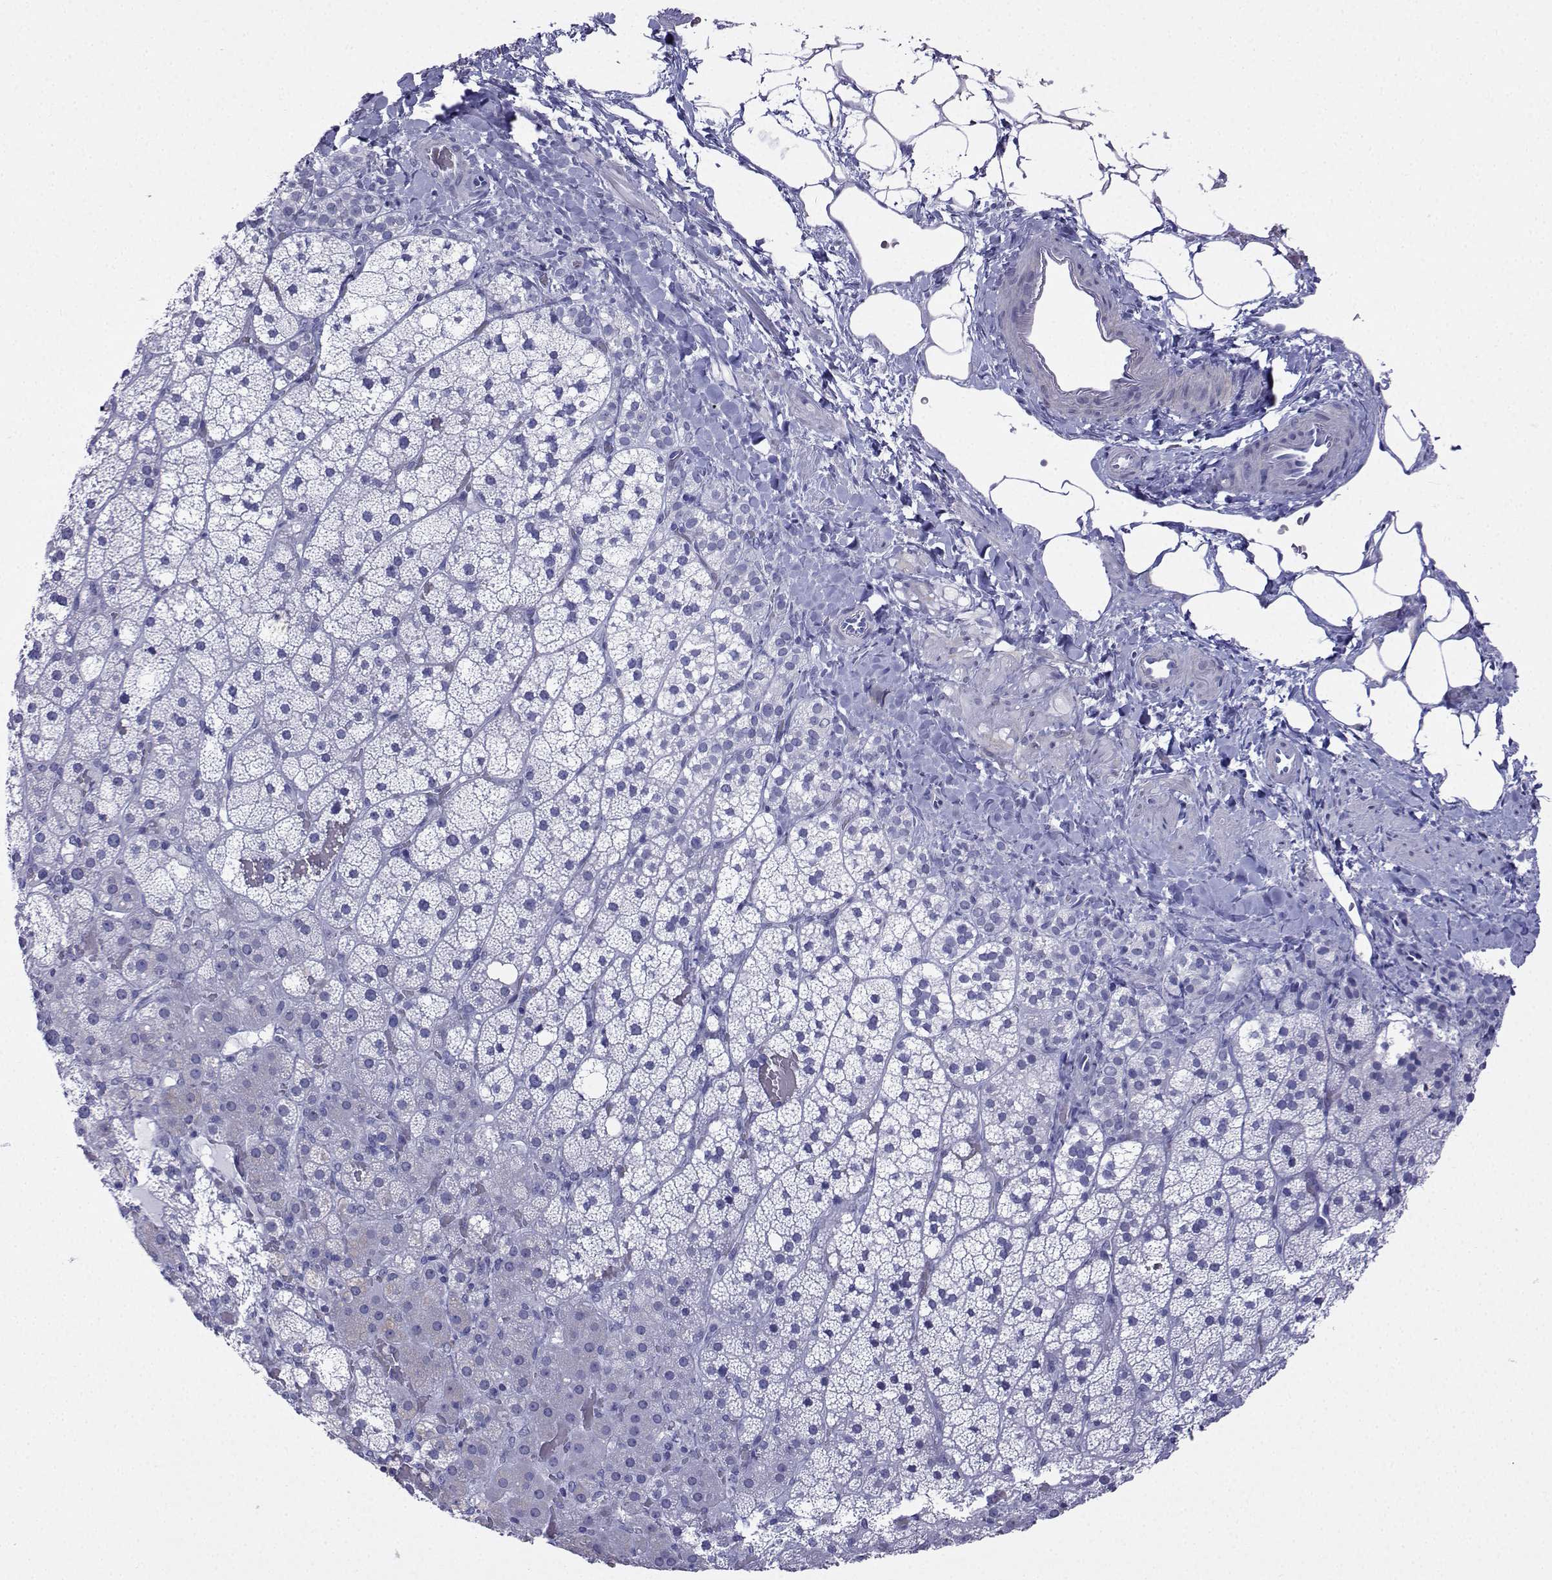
{"staining": {"intensity": "negative", "quantity": "none", "location": "none"}, "tissue": "adrenal gland", "cell_type": "Glandular cells", "image_type": "normal", "snomed": [{"axis": "morphology", "description": "Normal tissue, NOS"}, {"axis": "topography", "description": "Adrenal gland"}], "caption": "This is an immunohistochemistry image of unremarkable human adrenal gland. There is no staining in glandular cells.", "gene": "KIF17", "patient": {"sex": "male", "age": 53}}